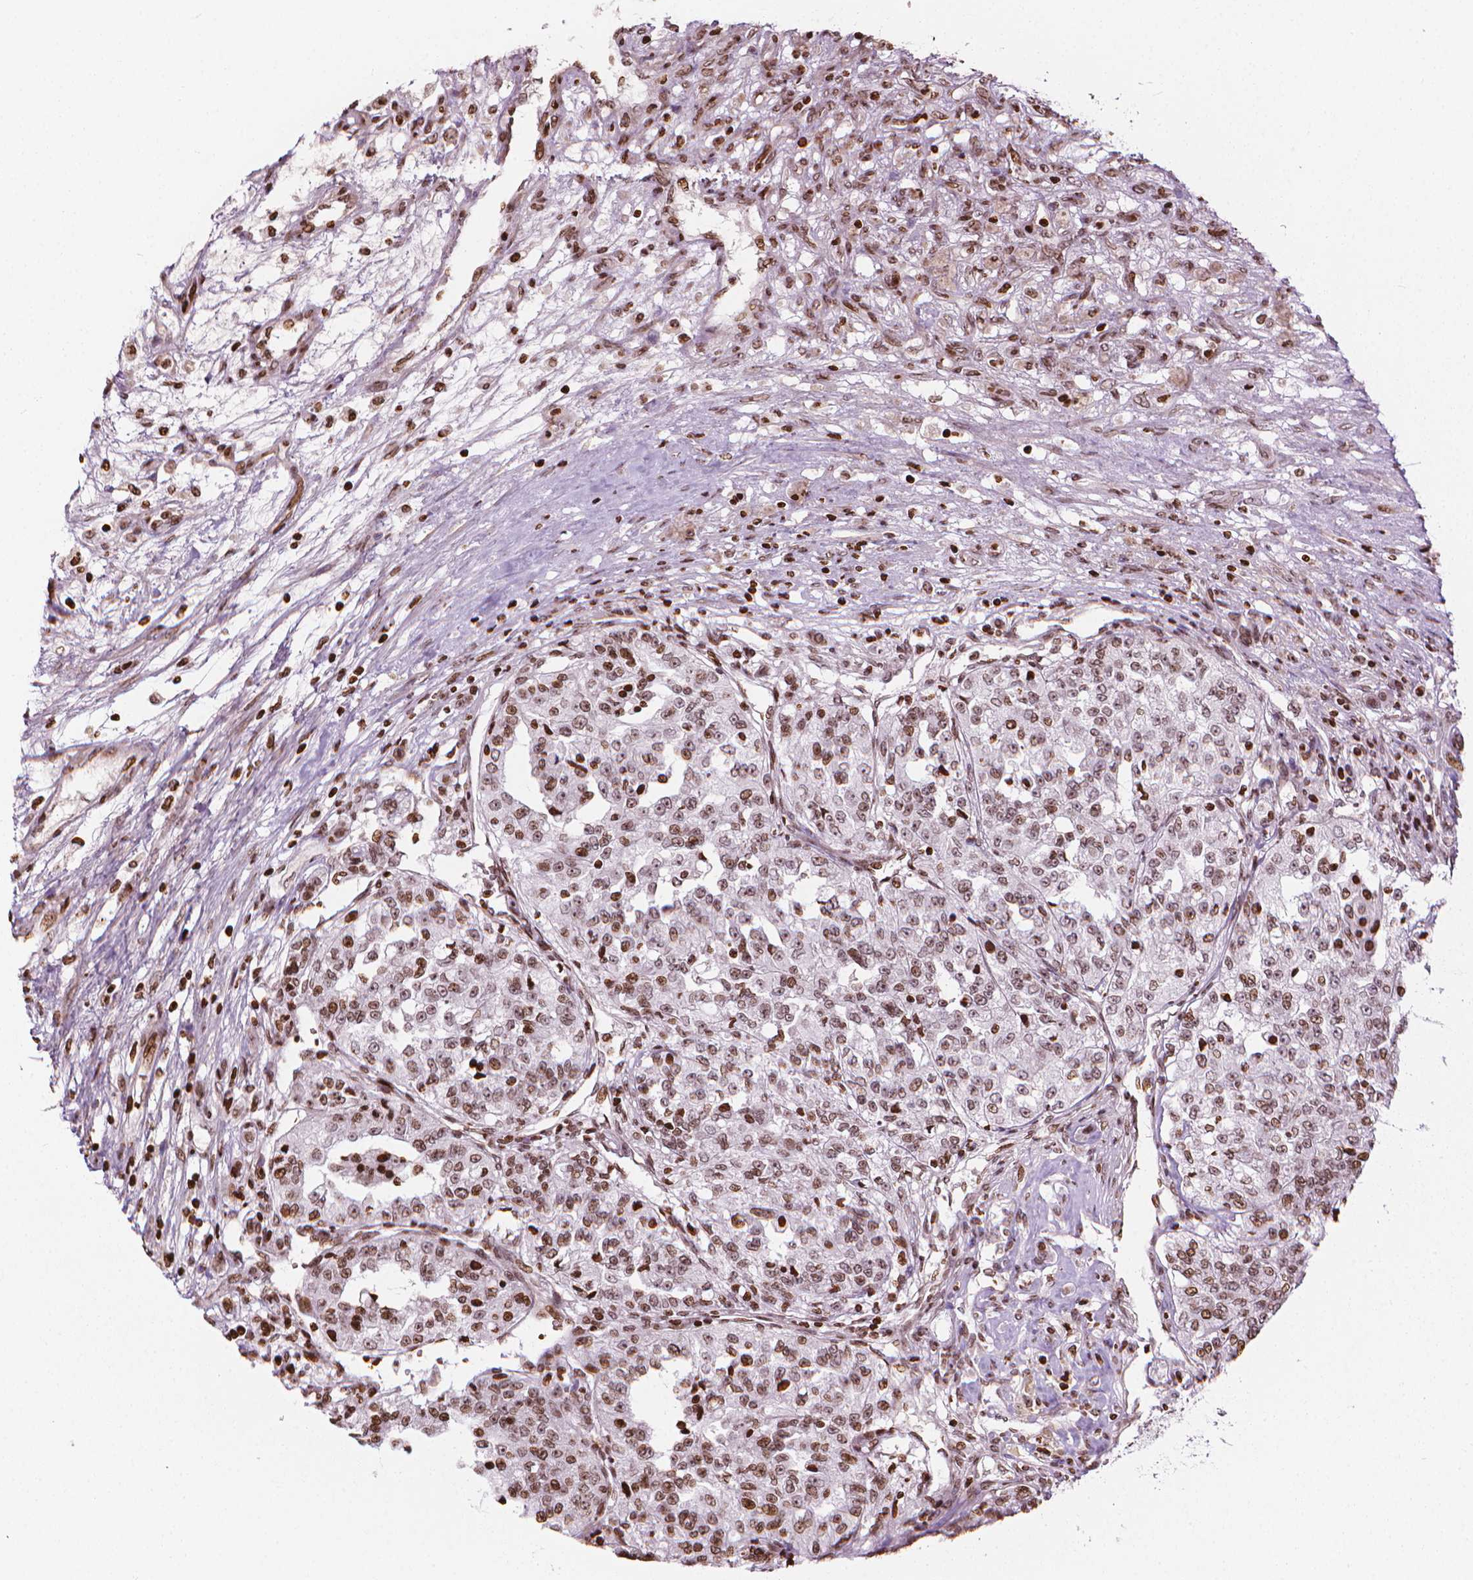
{"staining": {"intensity": "moderate", "quantity": ">75%", "location": "nuclear"}, "tissue": "renal cancer", "cell_type": "Tumor cells", "image_type": "cancer", "snomed": [{"axis": "morphology", "description": "Adenocarcinoma, NOS"}, {"axis": "topography", "description": "Kidney"}], "caption": "Protein analysis of renal adenocarcinoma tissue shows moderate nuclear staining in approximately >75% of tumor cells.", "gene": "PIP4K2A", "patient": {"sex": "female", "age": 63}}